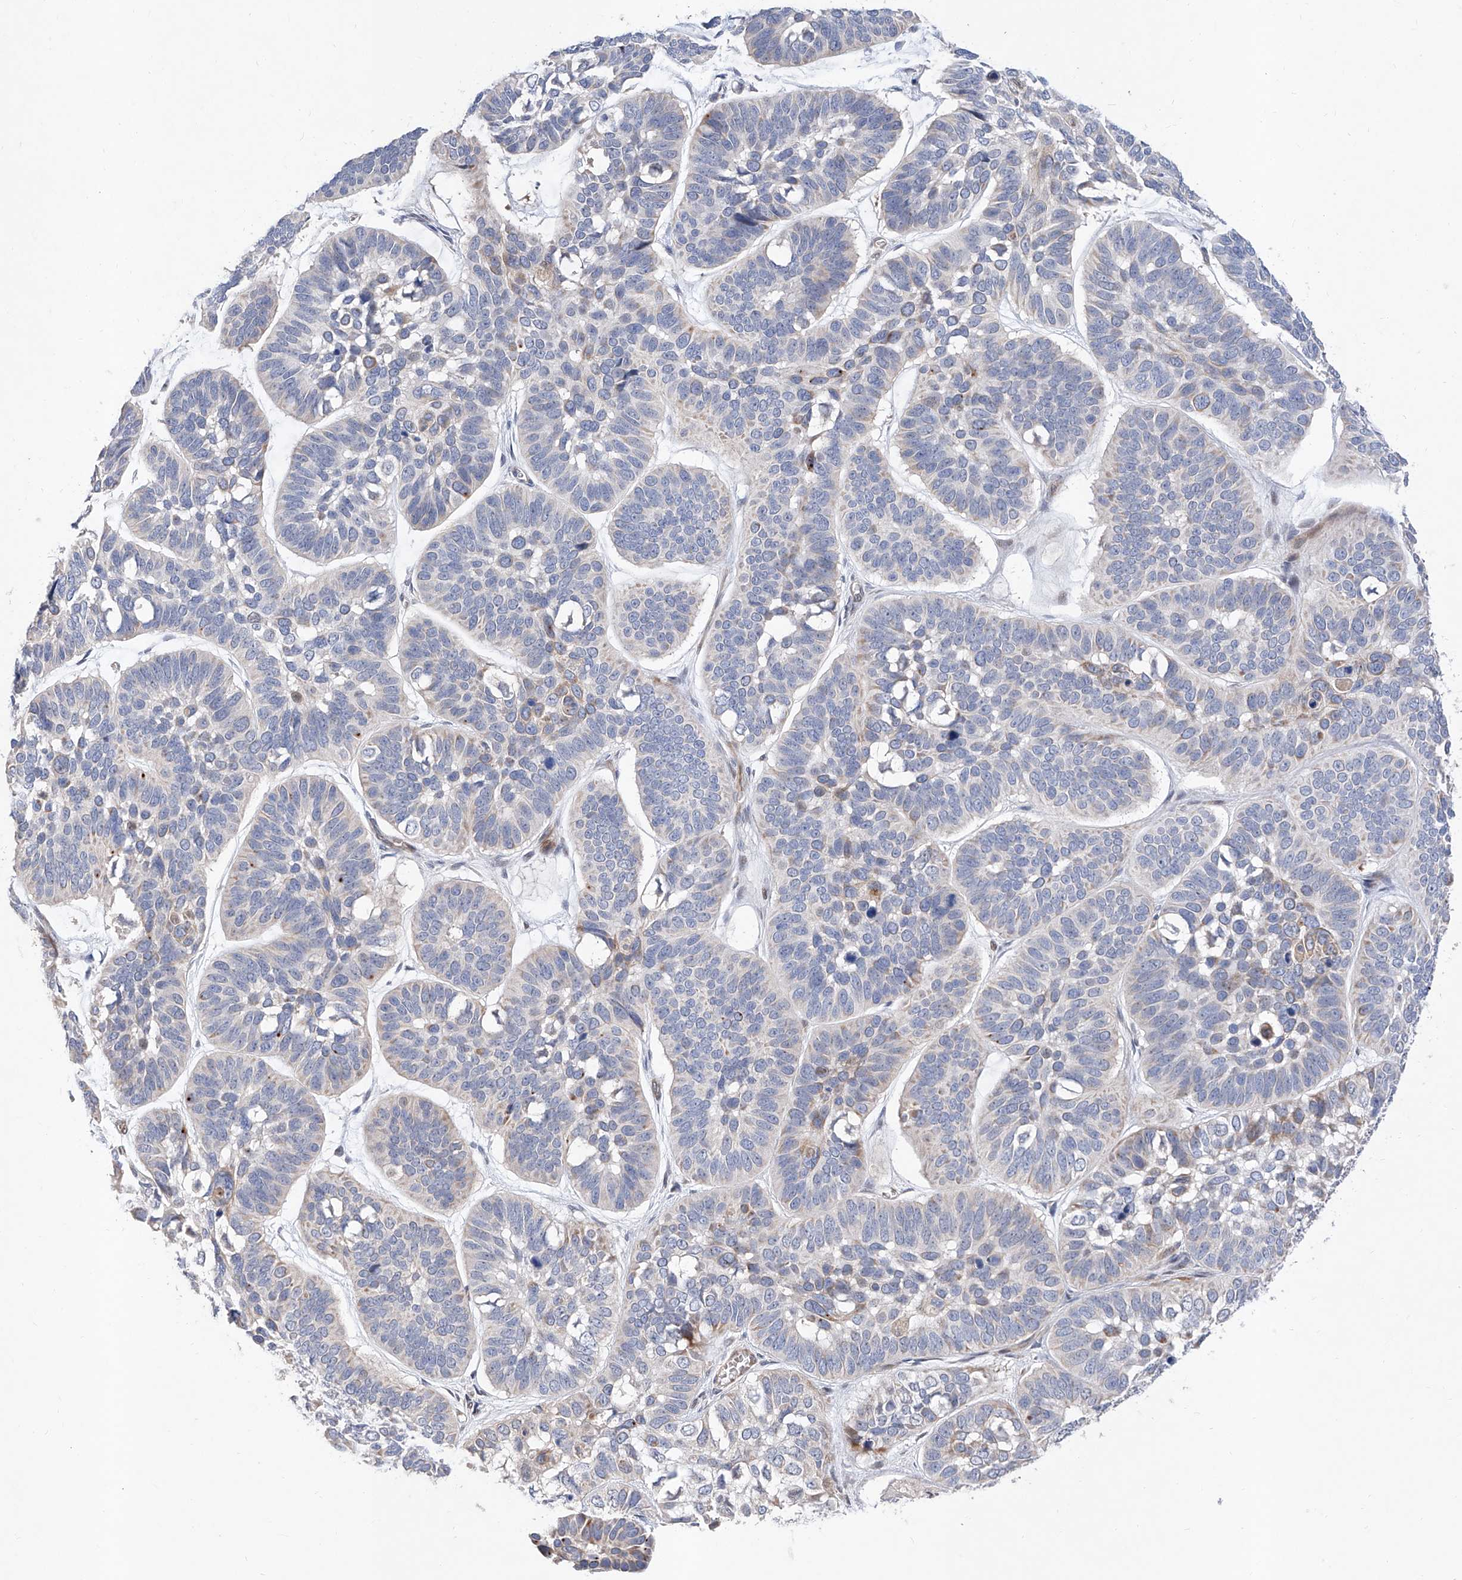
{"staining": {"intensity": "negative", "quantity": "none", "location": "none"}, "tissue": "skin cancer", "cell_type": "Tumor cells", "image_type": "cancer", "snomed": [{"axis": "morphology", "description": "Basal cell carcinoma"}, {"axis": "topography", "description": "Skin"}], "caption": "This is a image of immunohistochemistry (IHC) staining of basal cell carcinoma (skin), which shows no staining in tumor cells.", "gene": "FUCA2", "patient": {"sex": "male", "age": 62}}